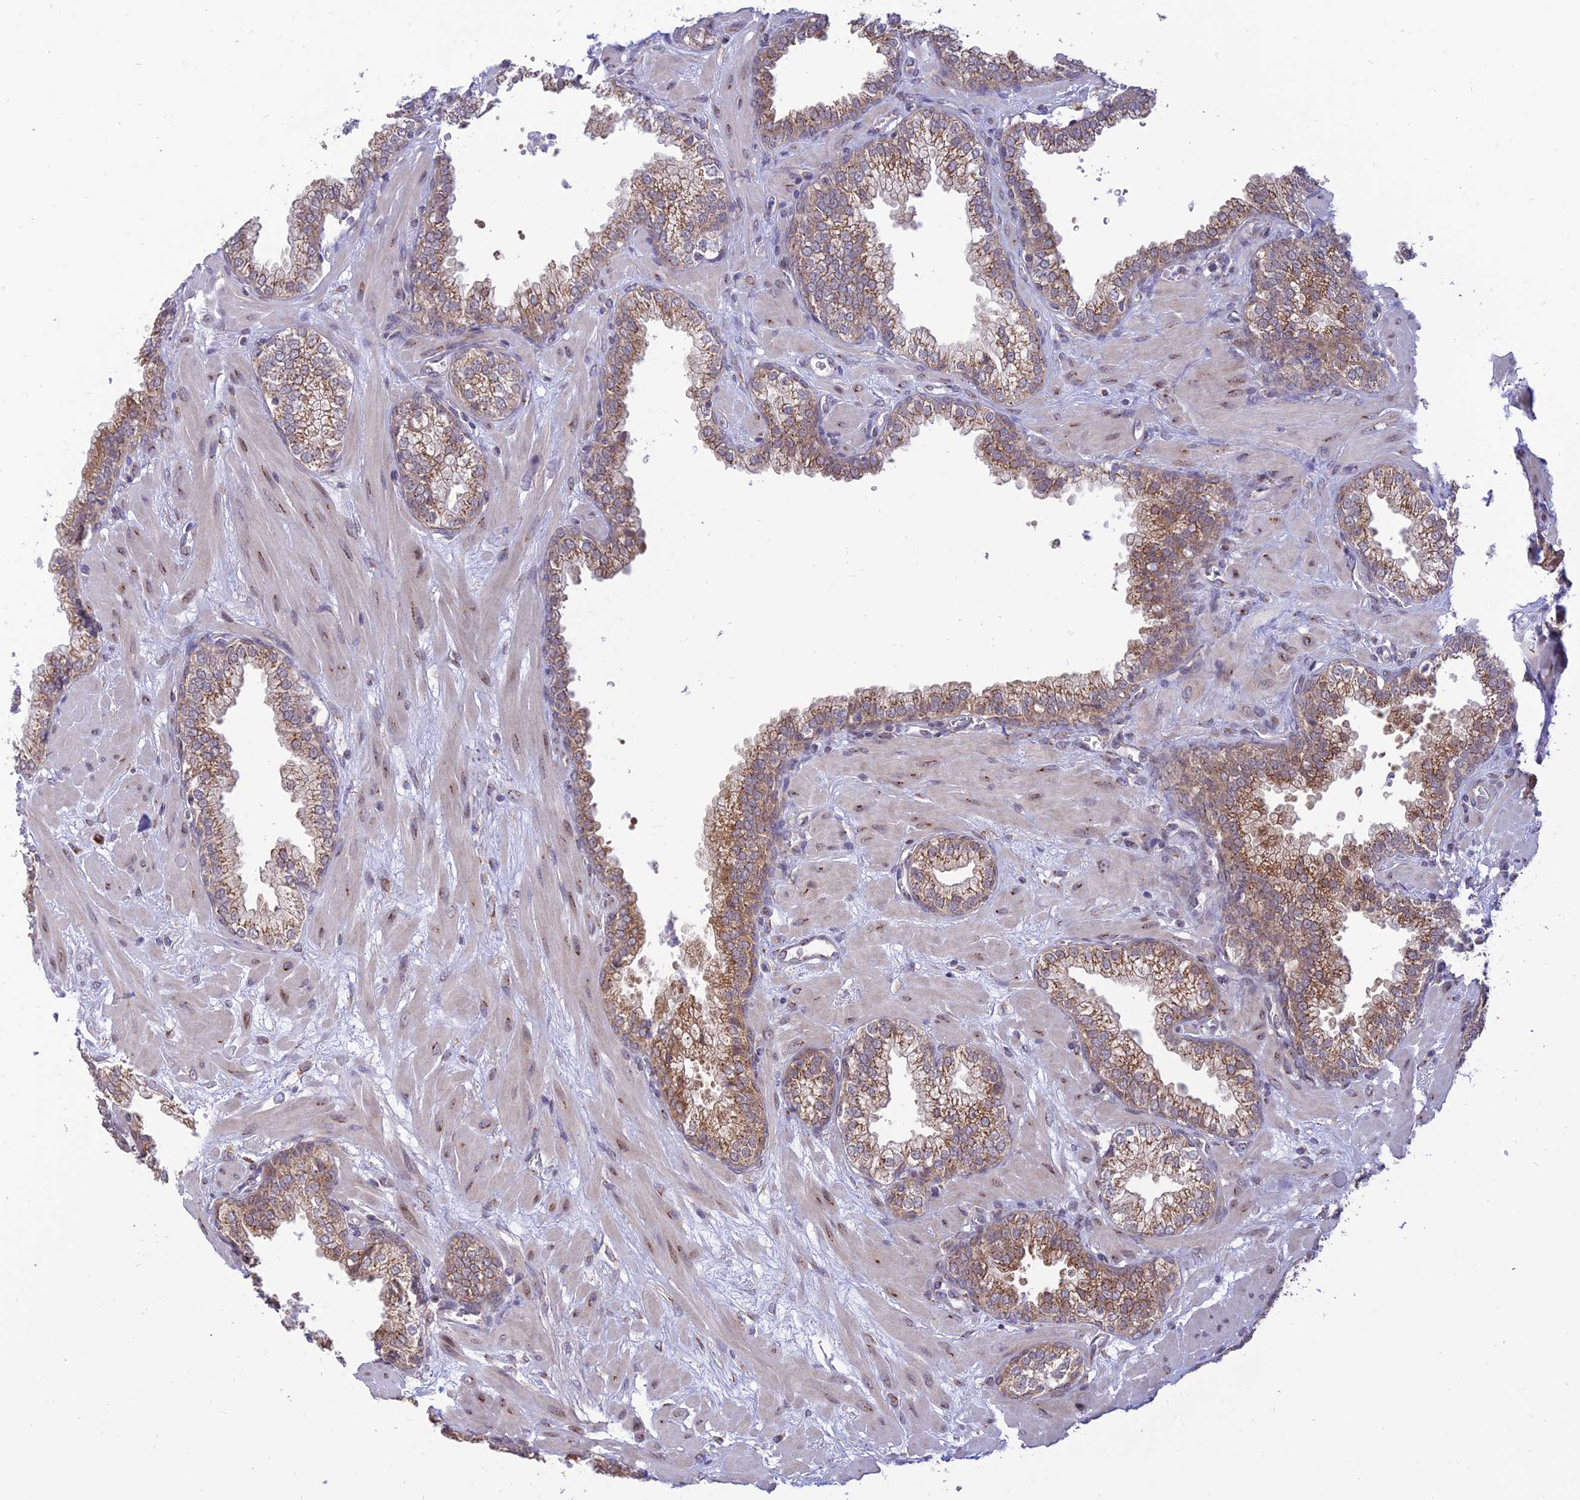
{"staining": {"intensity": "moderate", "quantity": ">75%", "location": "cytoplasmic/membranous"}, "tissue": "prostate", "cell_type": "Glandular cells", "image_type": "normal", "snomed": [{"axis": "morphology", "description": "Normal tissue, NOS"}, {"axis": "morphology", "description": "Urothelial carcinoma, Low grade"}, {"axis": "topography", "description": "Urinary bladder"}, {"axis": "topography", "description": "Prostate"}], "caption": "A photomicrograph of prostate stained for a protein demonstrates moderate cytoplasmic/membranous brown staining in glandular cells. (Brightfield microscopy of DAB IHC at high magnification).", "gene": "GOLGA3", "patient": {"sex": "male", "age": 60}}